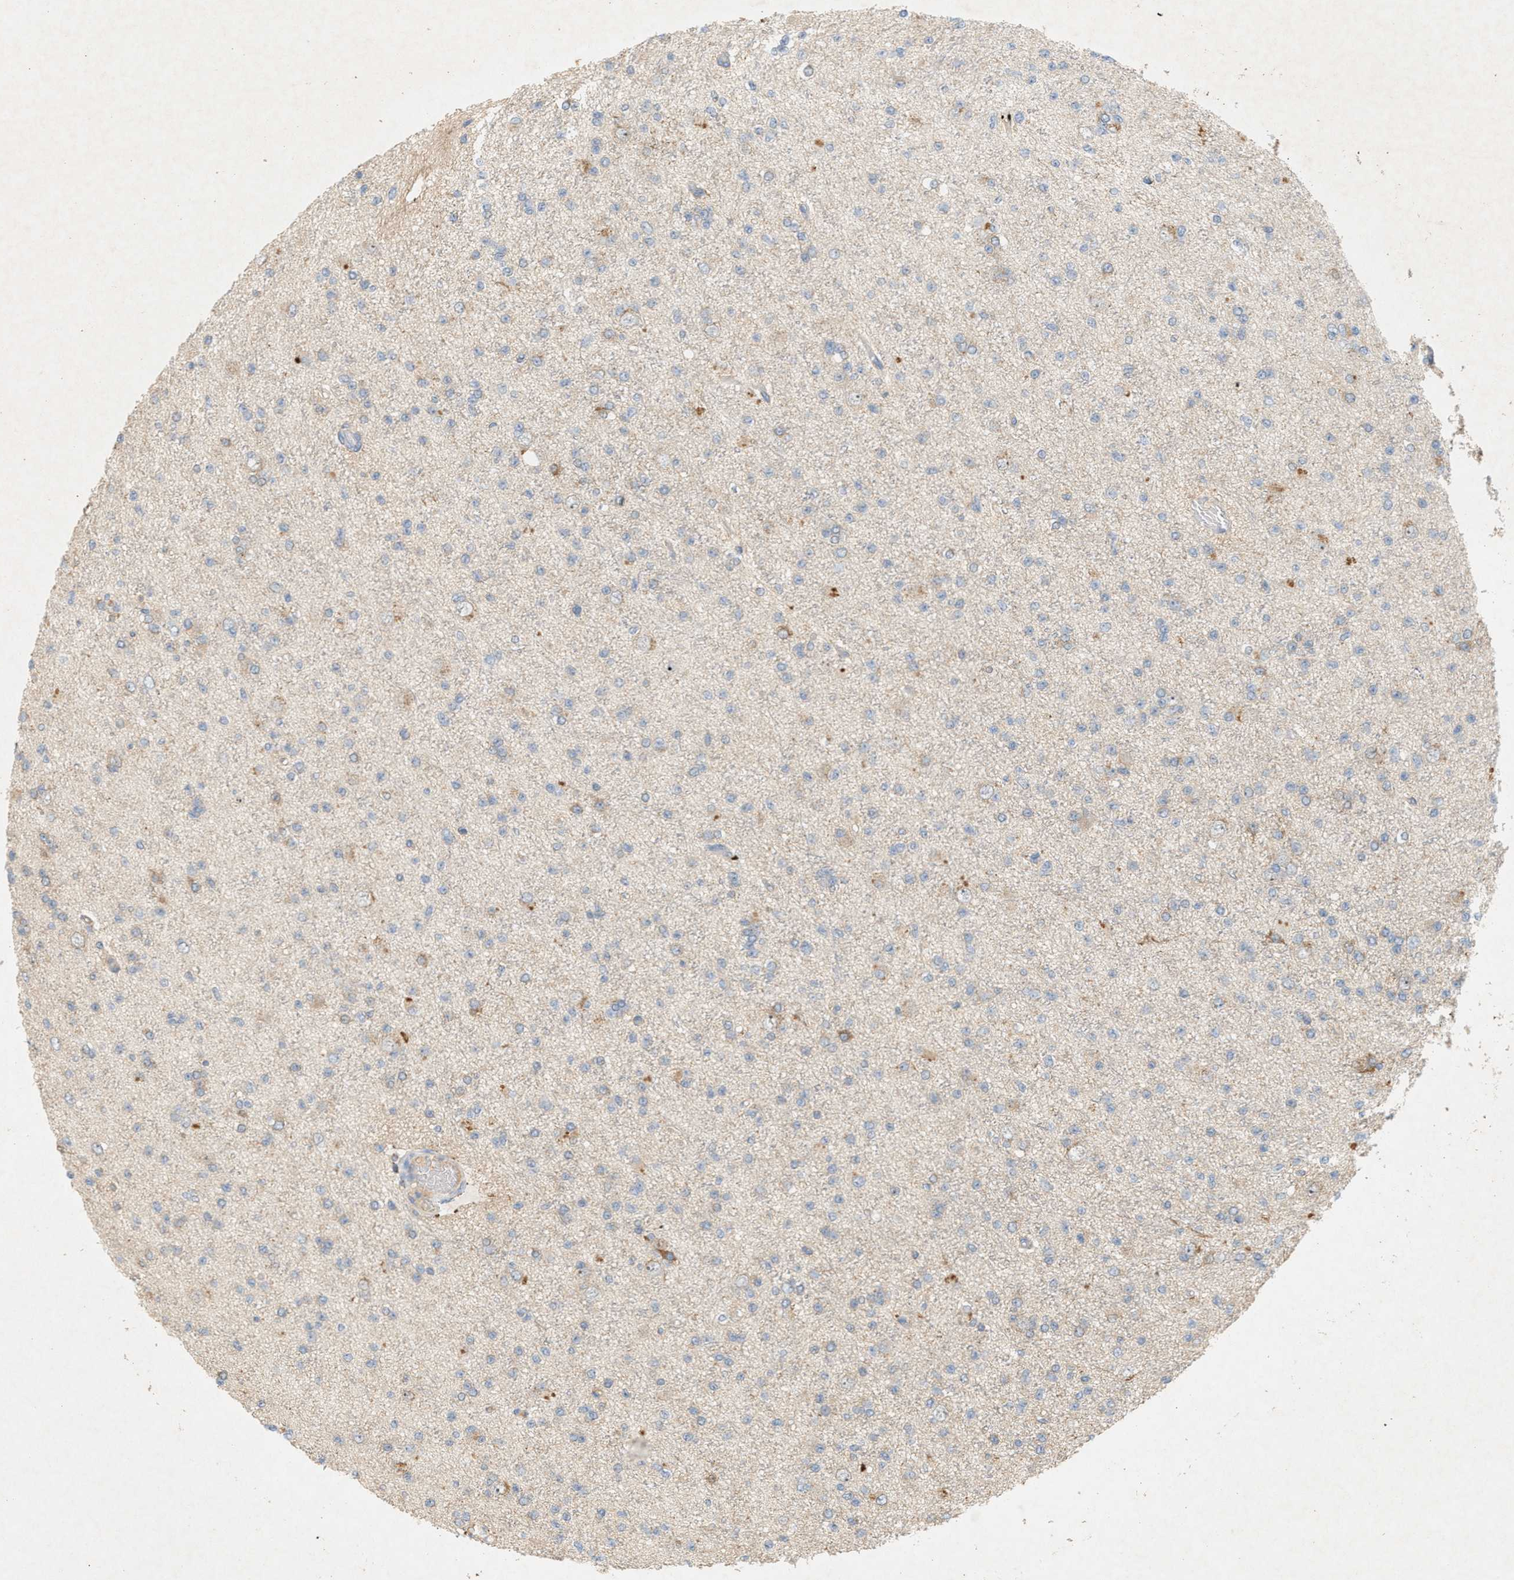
{"staining": {"intensity": "weak", "quantity": "<25%", "location": "cytoplasmic/membranous"}, "tissue": "glioma", "cell_type": "Tumor cells", "image_type": "cancer", "snomed": [{"axis": "morphology", "description": "Glioma, malignant, Low grade"}, {"axis": "topography", "description": "Brain"}], "caption": "There is no significant positivity in tumor cells of malignant glioma (low-grade).", "gene": "DCAF7", "patient": {"sex": "female", "age": 22}}